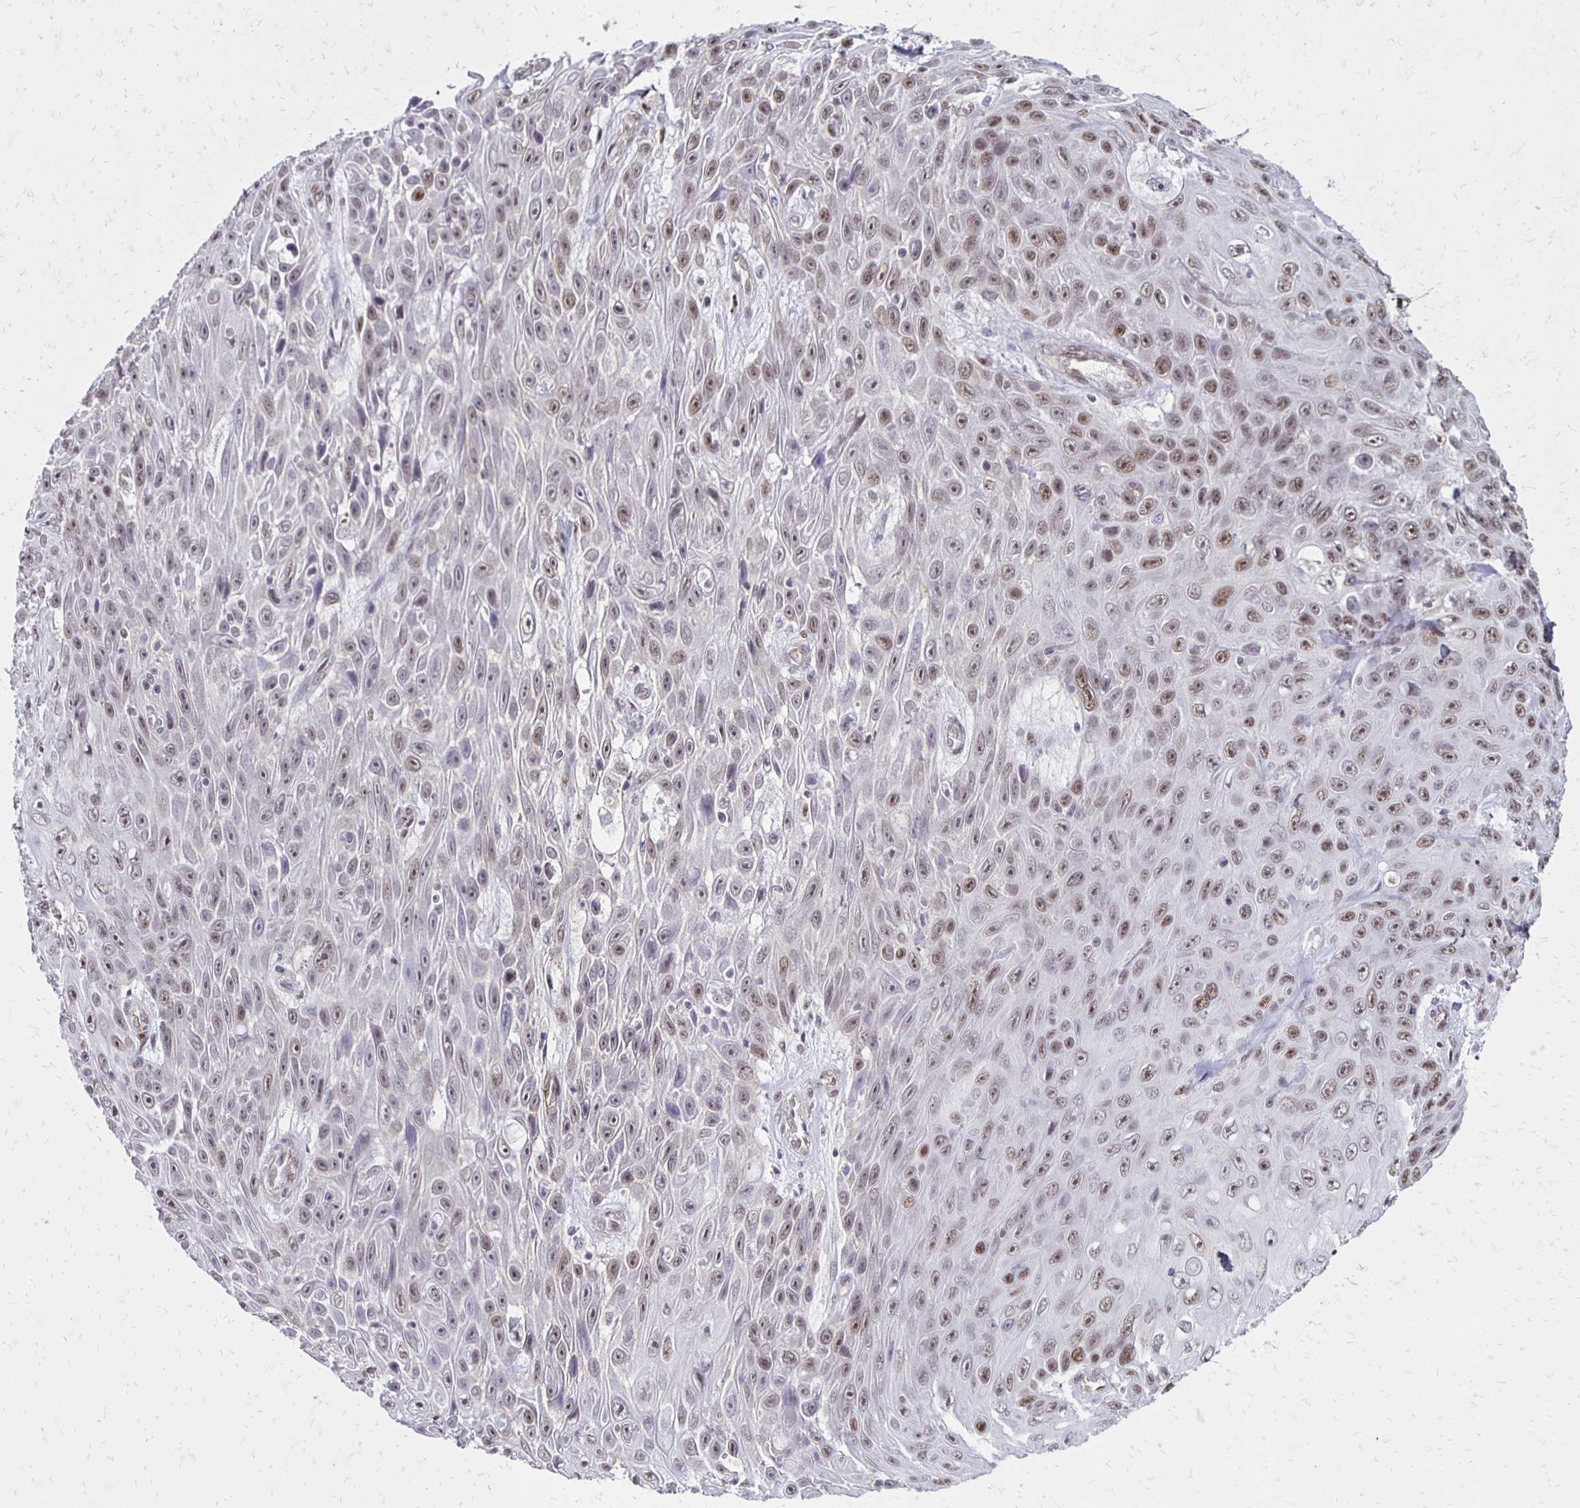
{"staining": {"intensity": "weak", "quantity": "25%-75%", "location": "nuclear"}, "tissue": "skin cancer", "cell_type": "Tumor cells", "image_type": "cancer", "snomed": [{"axis": "morphology", "description": "Squamous cell carcinoma, NOS"}, {"axis": "topography", "description": "Skin"}], "caption": "An immunohistochemistry (IHC) photomicrograph of neoplastic tissue is shown. Protein staining in brown highlights weak nuclear positivity in skin squamous cell carcinoma within tumor cells. The protein of interest is stained brown, and the nuclei are stained in blue (DAB IHC with brightfield microscopy, high magnification).", "gene": "DDB2", "patient": {"sex": "male", "age": 82}}